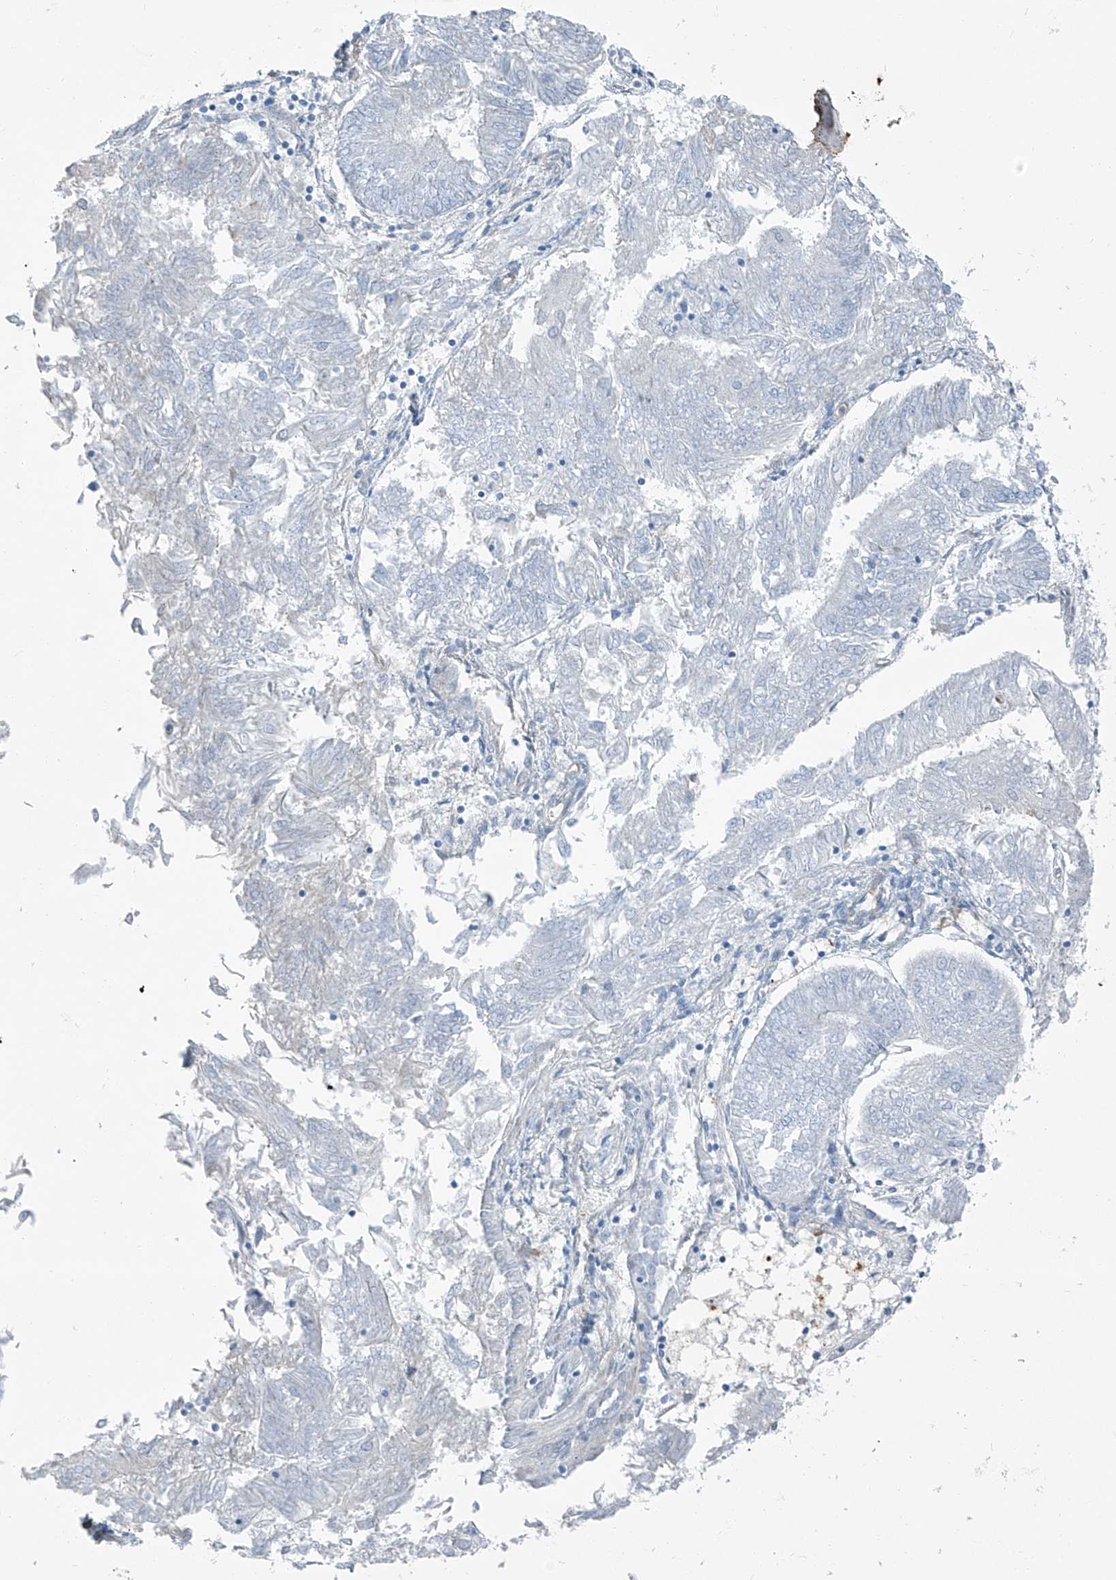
{"staining": {"intensity": "negative", "quantity": "none", "location": "none"}, "tissue": "endometrial cancer", "cell_type": "Tumor cells", "image_type": "cancer", "snomed": [{"axis": "morphology", "description": "Adenocarcinoma, NOS"}, {"axis": "topography", "description": "Endometrium"}], "caption": "Immunohistochemical staining of human adenocarcinoma (endometrial) exhibits no significant staining in tumor cells.", "gene": "TNS2", "patient": {"sex": "female", "age": 58}}